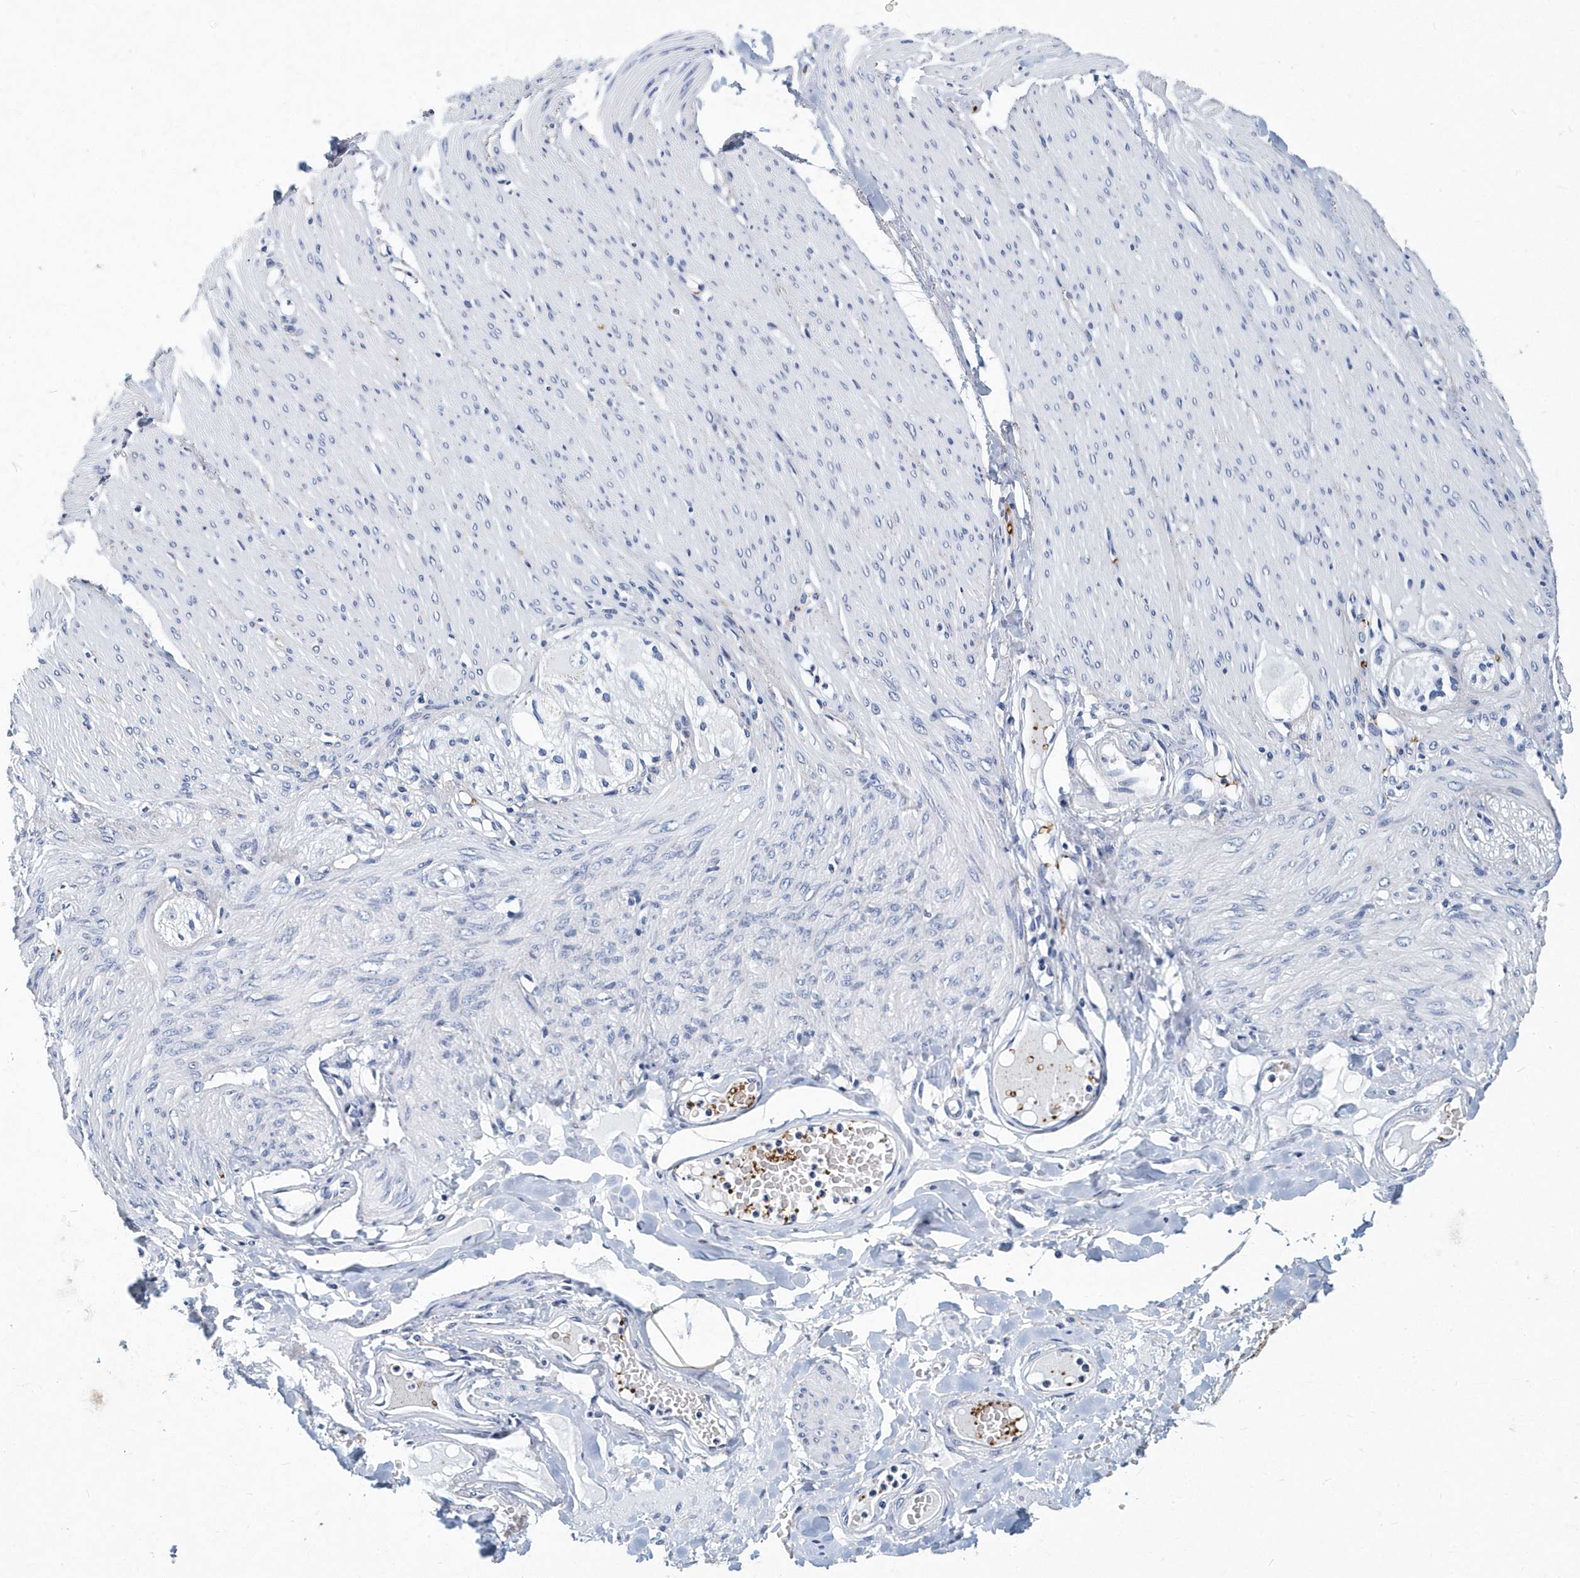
{"staining": {"intensity": "negative", "quantity": "none", "location": "none"}, "tissue": "adipose tissue", "cell_type": "Adipocytes", "image_type": "normal", "snomed": [{"axis": "morphology", "description": "Normal tissue, NOS"}, {"axis": "topography", "description": "Colon"}, {"axis": "topography", "description": "Peripheral nerve tissue"}], "caption": "Protein analysis of normal adipose tissue demonstrates no significant expression in adipocytes. Brightfield microscopy of immunohistochemistry (IHC) stained with DAB (3,3'-diaminobenzidine) (brown) and hematoxylin (blue), captured at high magnification.", "gene": "ITGA2B", "patient": {"sex": "female", "age": 61}}